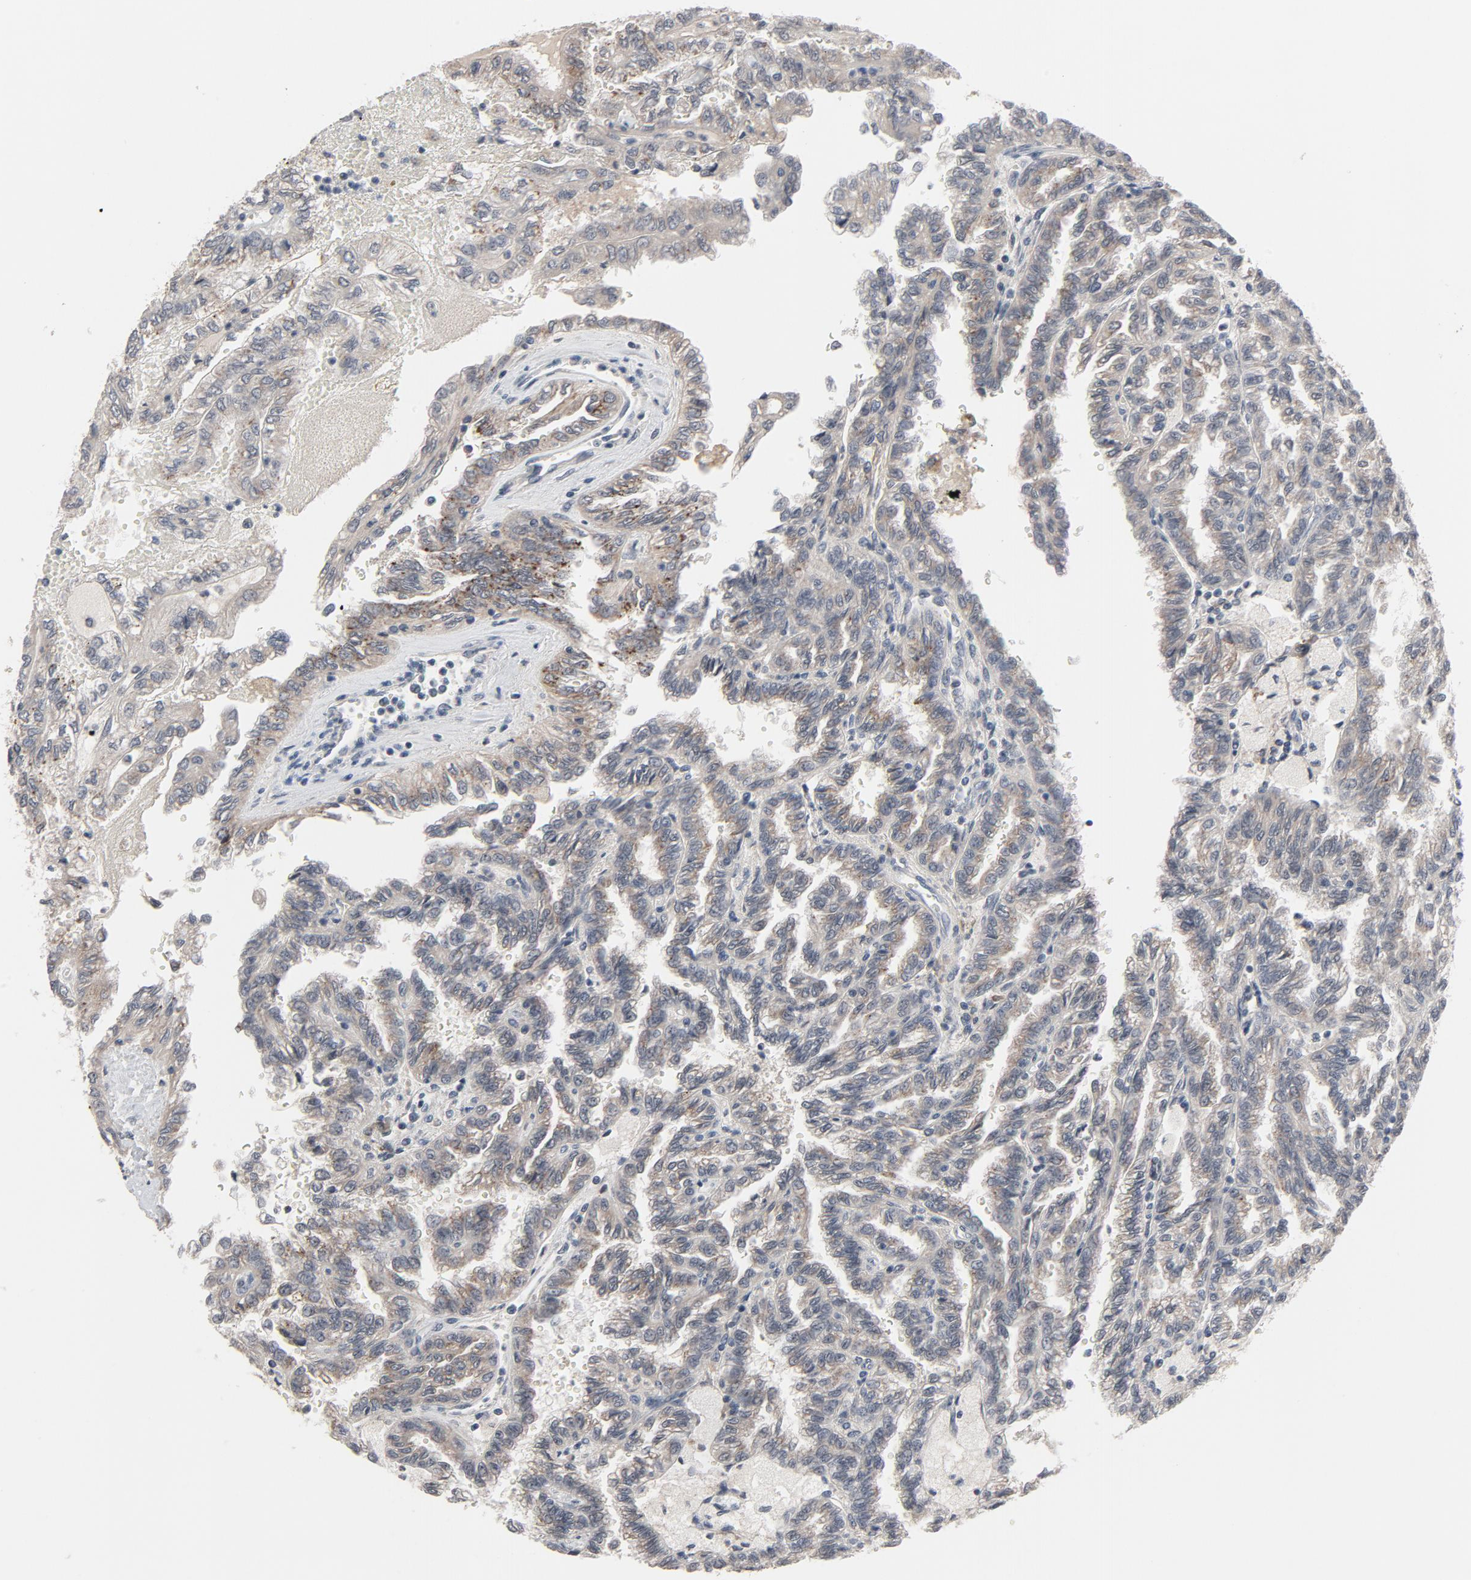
{"staining": {"intensity": "weak", "quantity": "25%-75%", "location": "cytoplasmic/membranous"}, "tissue": "renal cancer", "cell_type": "Tumor cells", "image_type": "cancer", "snomed": [{"axis": "morphology", "description": "Inflammation, NOS"}, {"axis": "morphology", "description": "Adenocarcinoma, NOS"}, {"axis": "topography", "description": "Kidney"}], "caption": "The image displays a brown stain indicating the presence of a protein in the cytoplasmic/membranous of tumor cells in renal cancer. Immunohistochemistry (ihc) stains the protein of interest in brown and the nuclei are stained blue.", "gene": "MT3", "patient": {"sex": "male", "age": 68}}